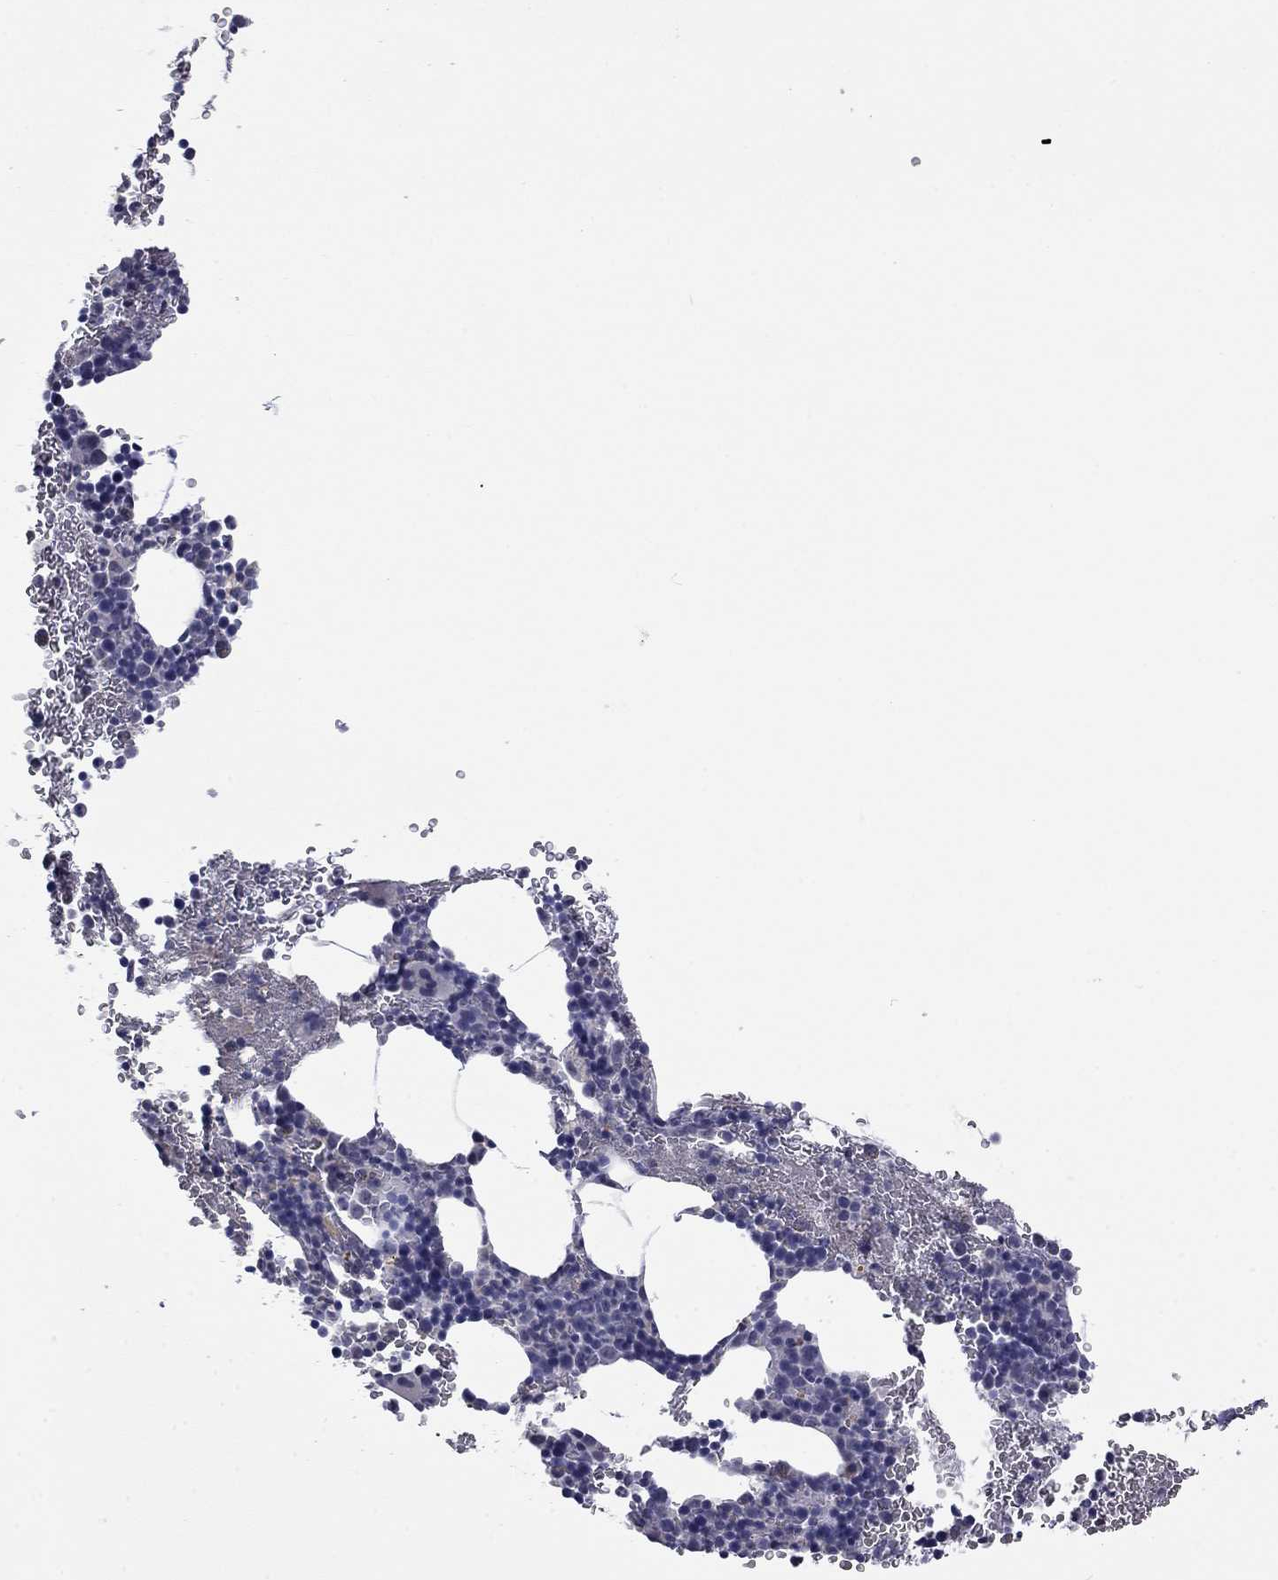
{"staining": {"intensity": "negative", "quantity": "none", "location": "none"}, "tissue": "bone marrow", "cell_type": "Hematopoietic cells", "image_type": "normal", "snomed": [{"axis": "morphology", "description": "Normal tissue, NOS"}, {"axis": "topography", "description": "Bone marrow"}], "caption": "High magnification brightfield microscopy of normal bone marrow stained with DAB (brown) and counterstained with hematoxylin (blue): hematopoietic cells show no significant expression. Nuclei are stained in blue.", "gene": "IP6K3", "patient": {"sex": "male", "age": 50}}